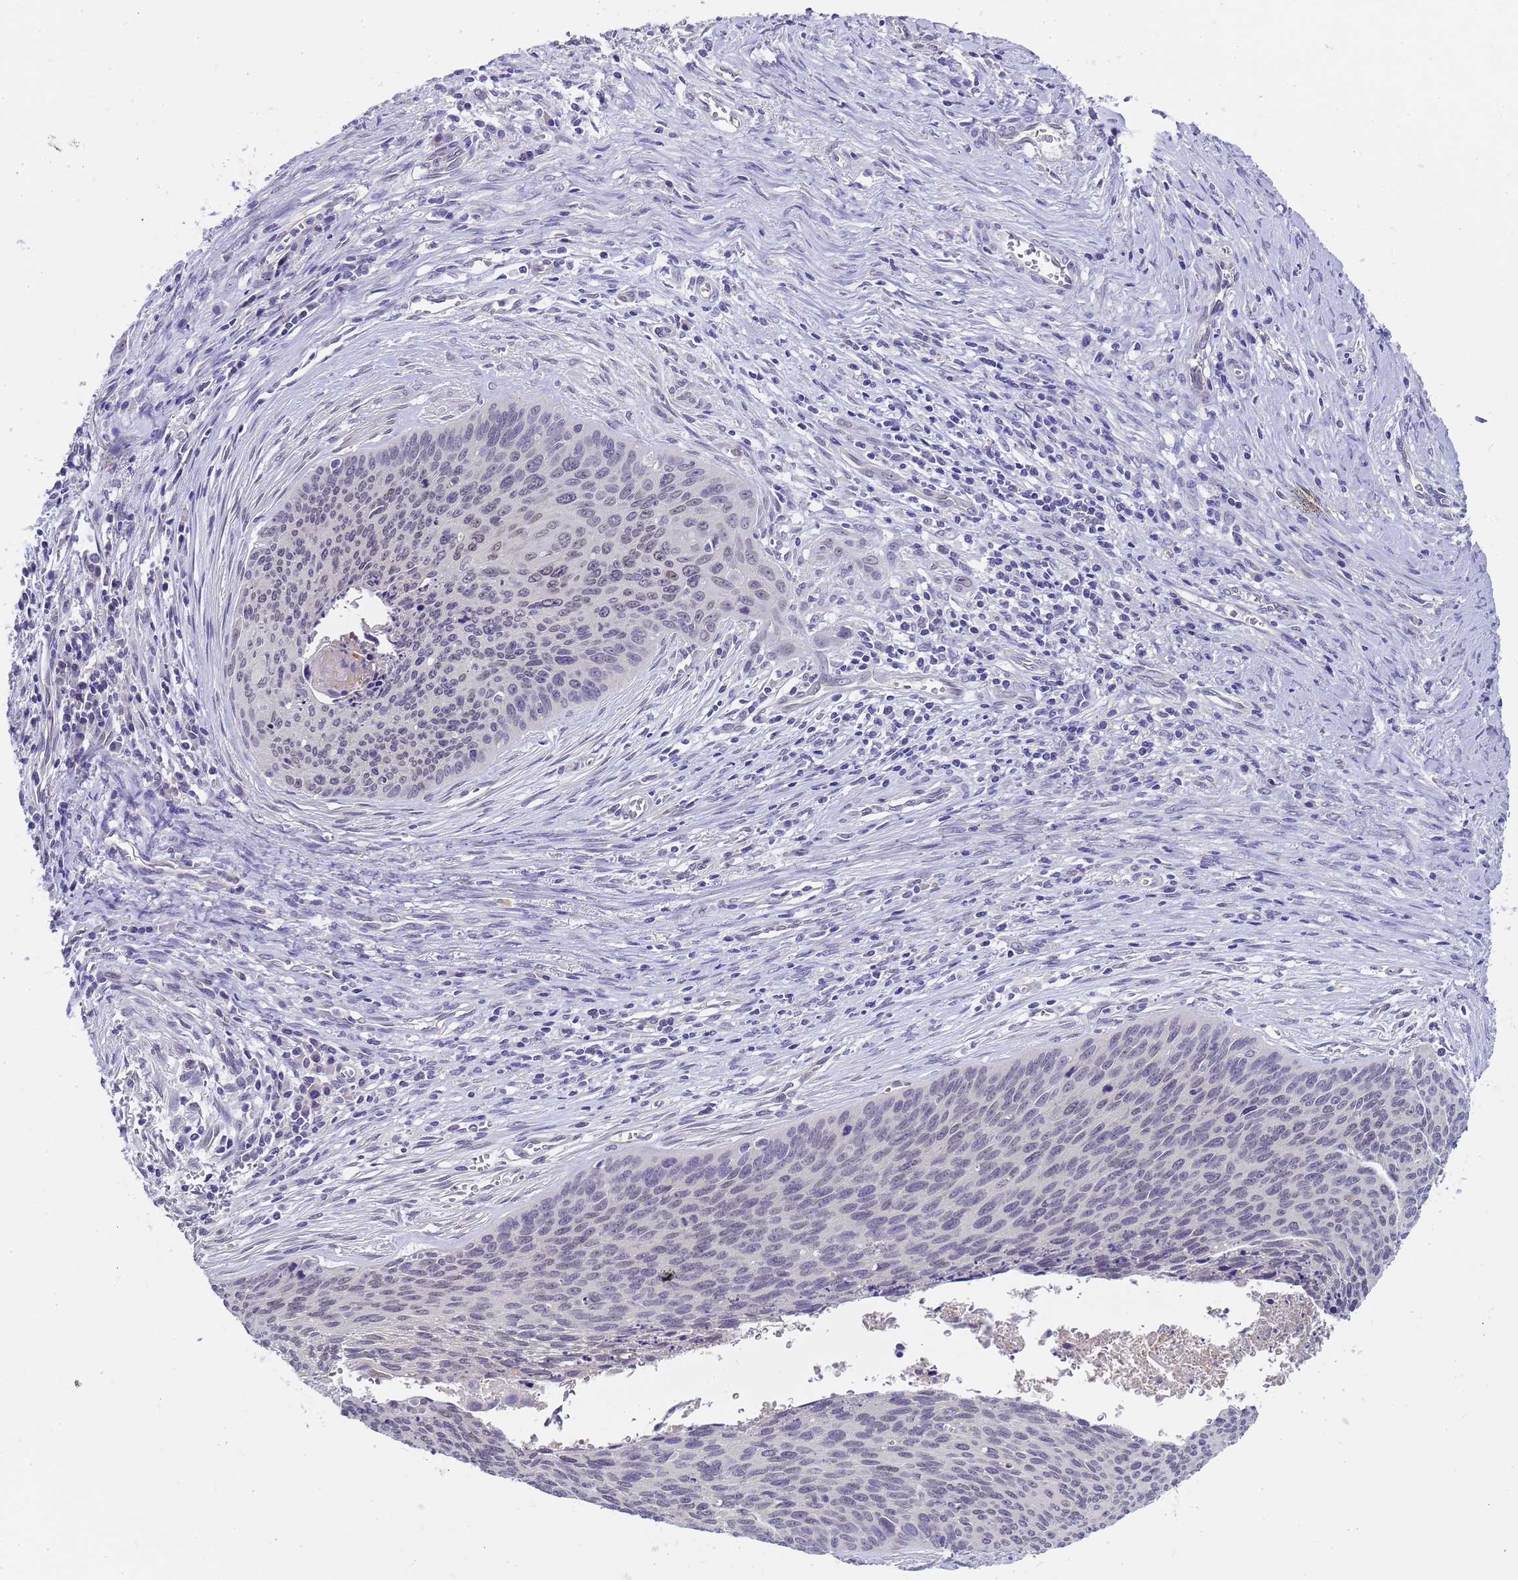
{"staining": {"intensity": "negative", "quantity": "none", "location": "none"}, "tissue": "cervical cancer", "cell_type": "Tumor cells", "image_type": "cancer", "snomed": [{"axis": "morphology", "description": "Squamous cell carcinoma, NOS"}, {"axis": "topography", "description": "Cervix"}], "caption": "This is a image of immunohistochemistry (IHC) staining of squamous cell carcinoma (cervical), which shows no positivity in tumor cells. (DAB IHC with hematoxylin counter stain).", "gene": "TRMT10A", "patient": {"sex": "female", "age": 55}}